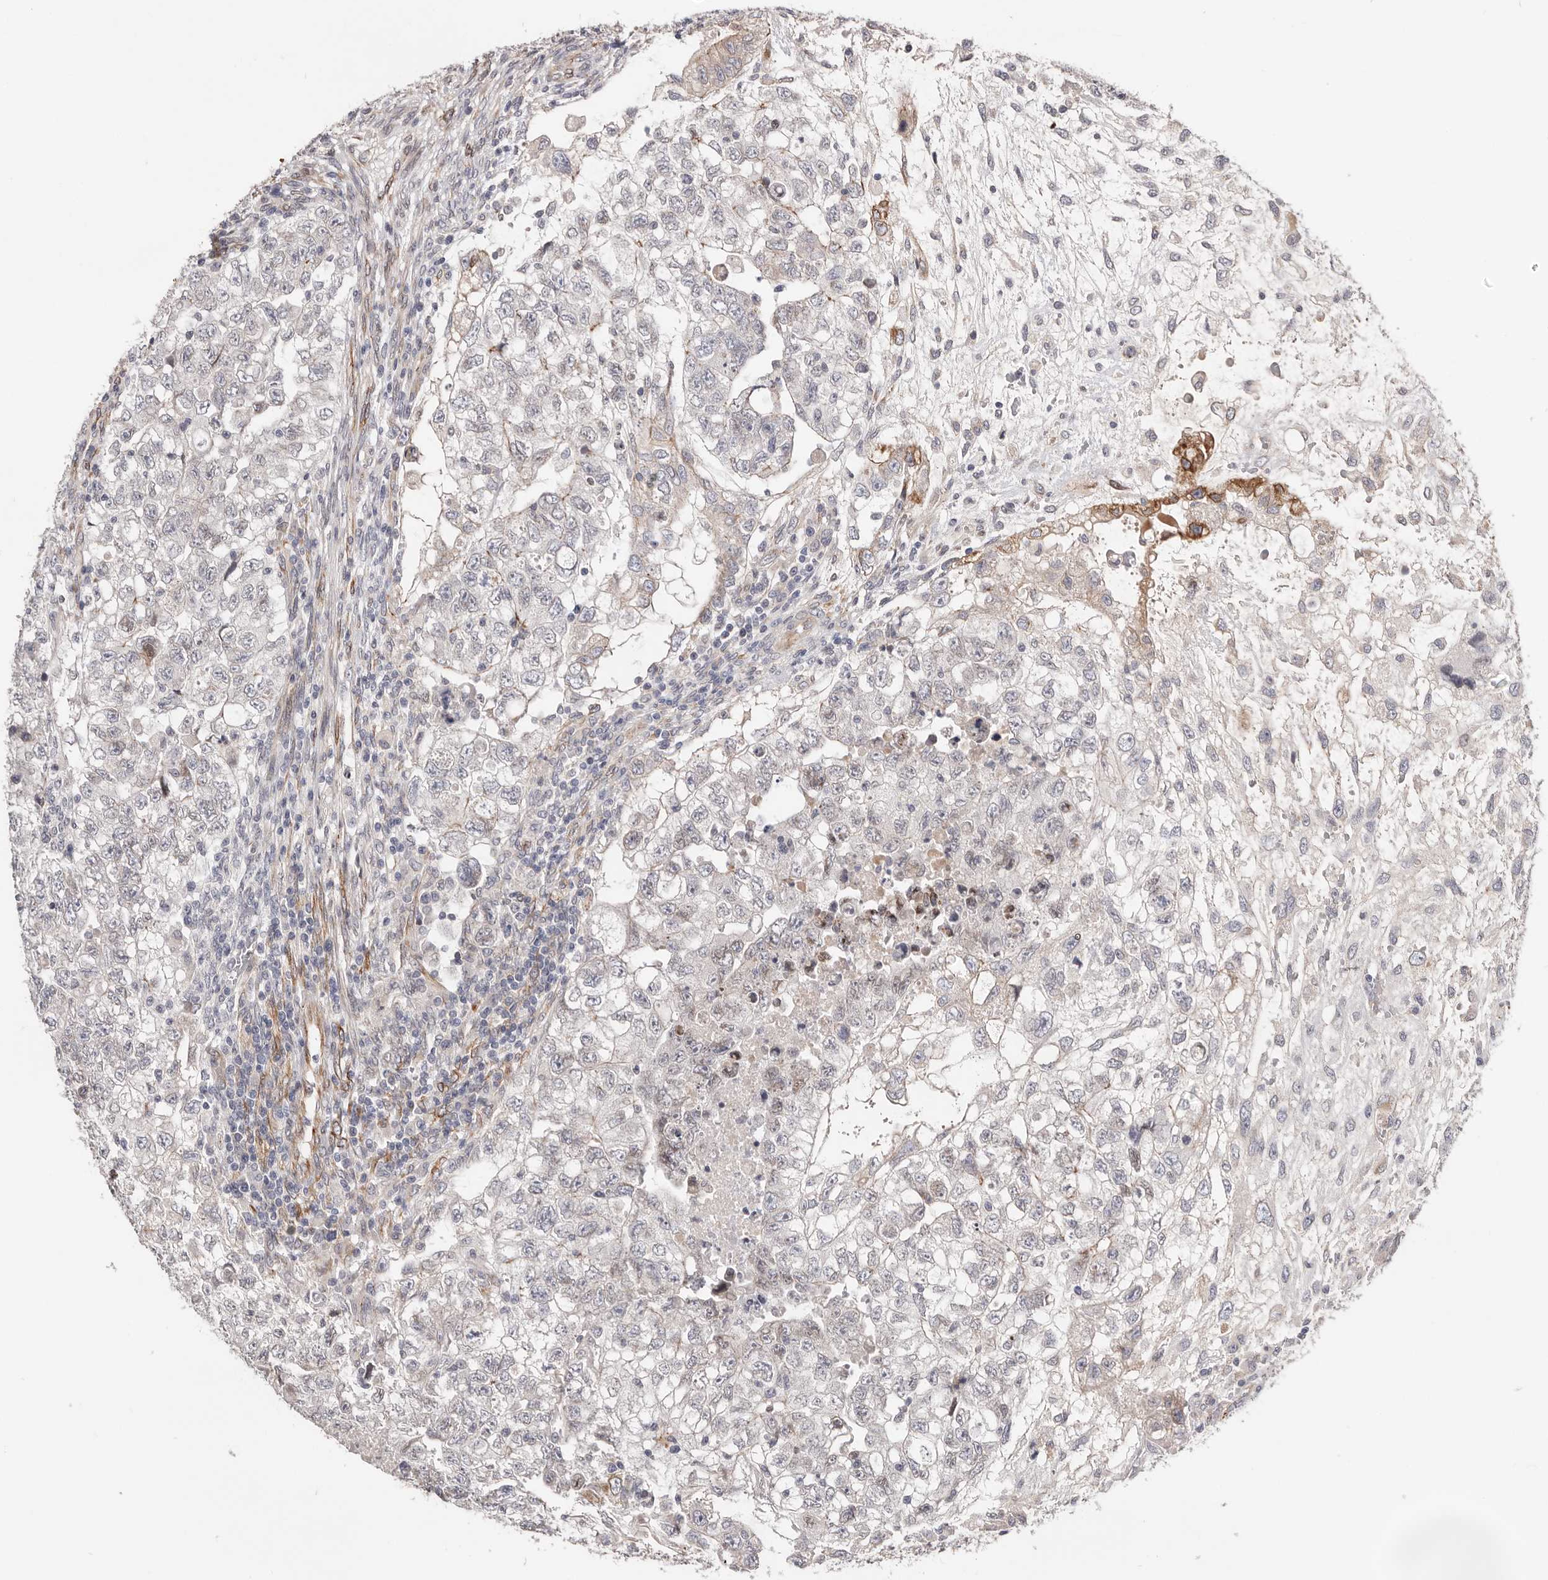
{"staining": {"intensity": "negative", "quantity": "none", "location": "none"}, "tissue": "testis cancer", "cell_type": "Tumor cells", "image_type": "cancer", "snomed": [{"axis": "morphology", "description": "Carcinoma, Embryonal, NOS"}, {"axis": "topography", "description": "Testis"}], "caption": "Immunohistochemistry (IHC) micrograph of neoplastic tissue: testis cancer stained with DAB (3,3'-diaminobenzidine) shows no significant protein positivity in tumor cells. Nuclei are stained in blue.", "gene": "USH1C", "patient": {"sex": "male", "age": 37}}